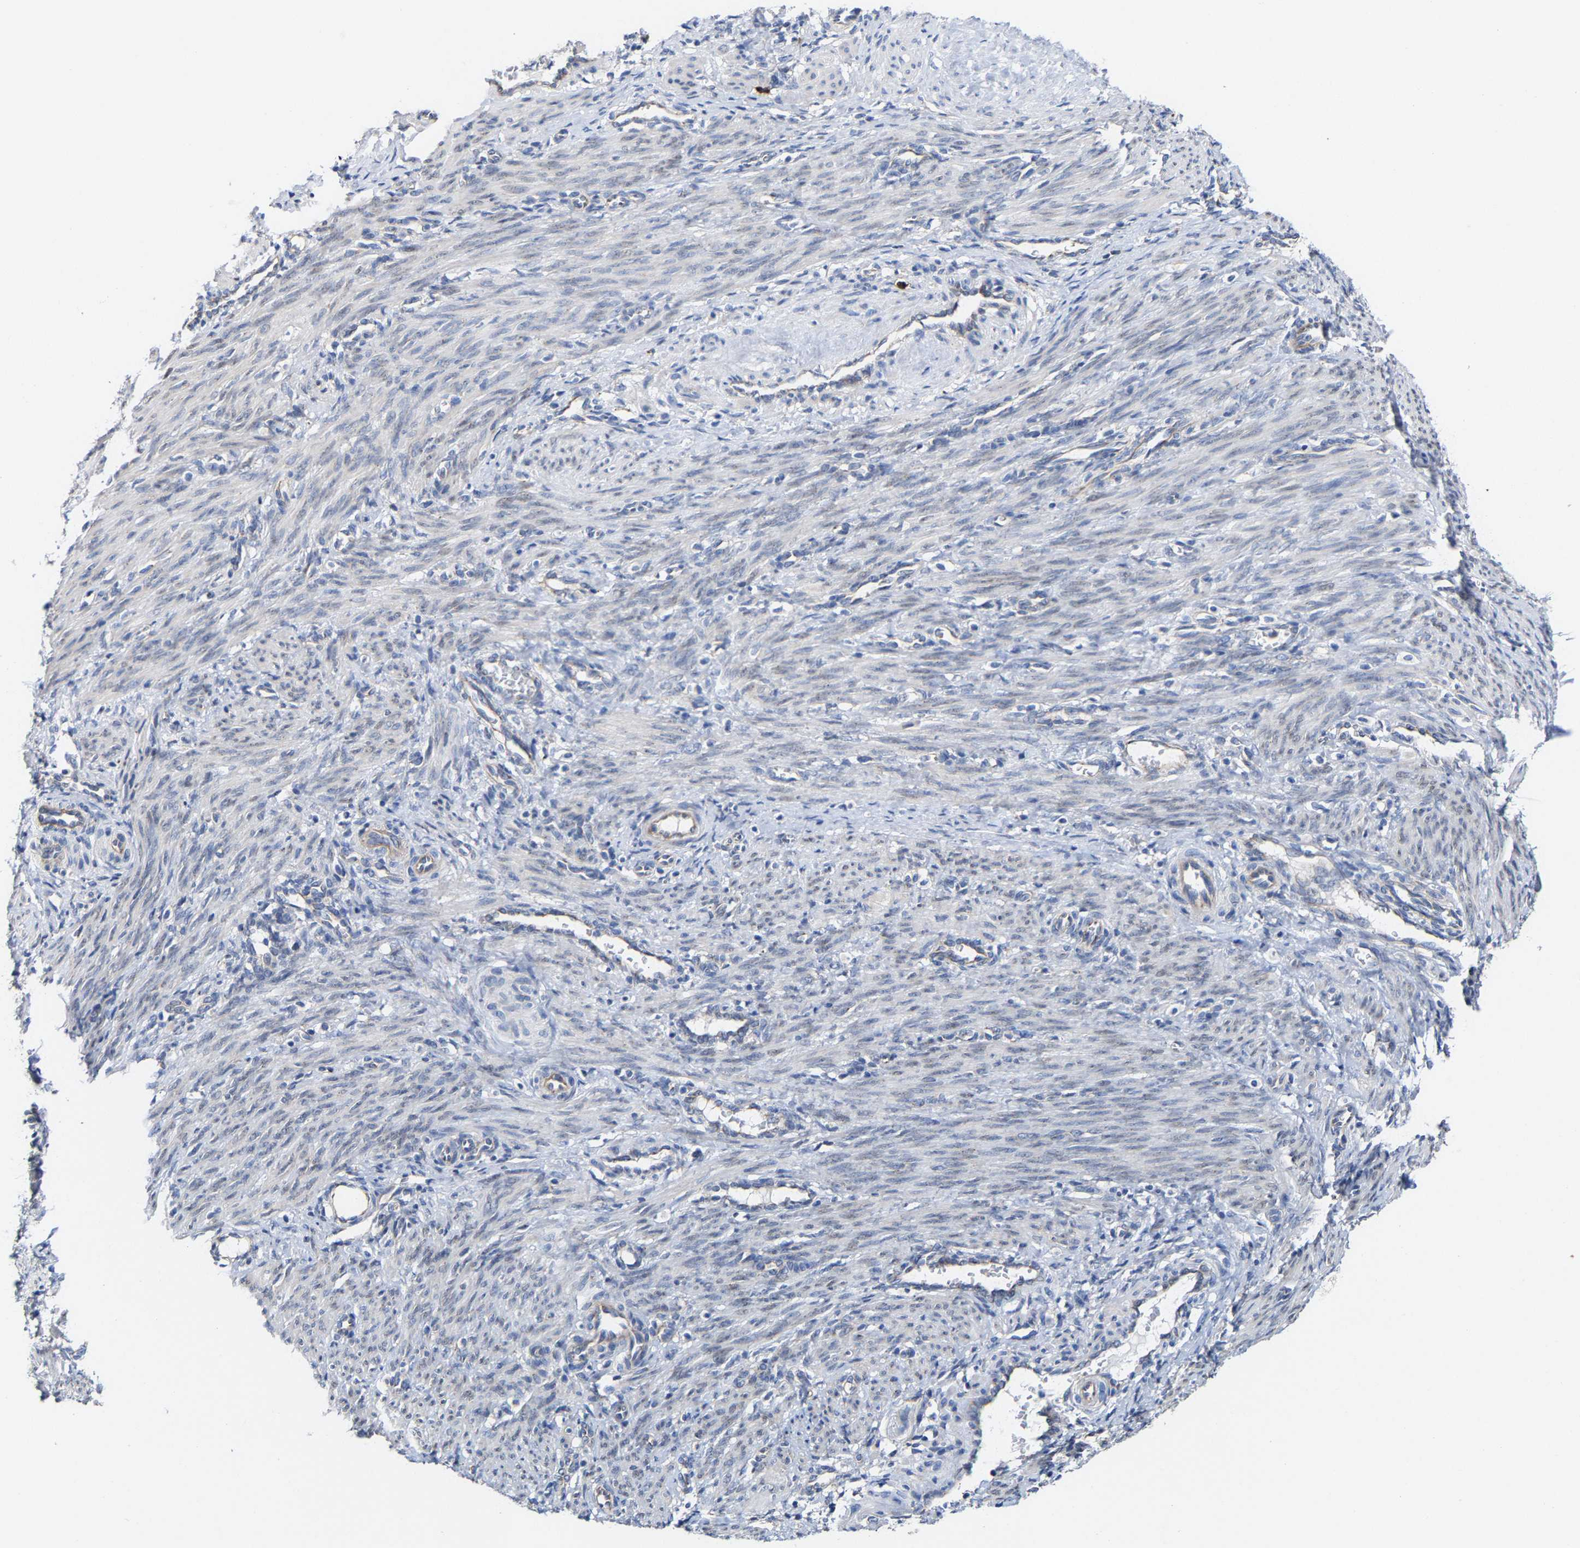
{"staining": {"intensity": "negative", "quantity": "none", "location": "none"}, "tissue": "smooth muscle", "cell_type": "Smooth muscle cells", "image_type": "normal", "snomed": [{"axis": "morphology", "description": "Normal tissue, NOS"}, {"axis": "topography", "description": "Endometrium"}], "caption": "Smooth muscle cells are negative for protein expression in benign human smooth muscle. Brightfield microscopy of immunohistochemistry stained with DAB (3,3'-diaminobenzidine) (brown) and hematoxylin (blue), captured at high magnification.", "gene": "PPP1R15A", "patient": {"sex": "female", "age": 33}}